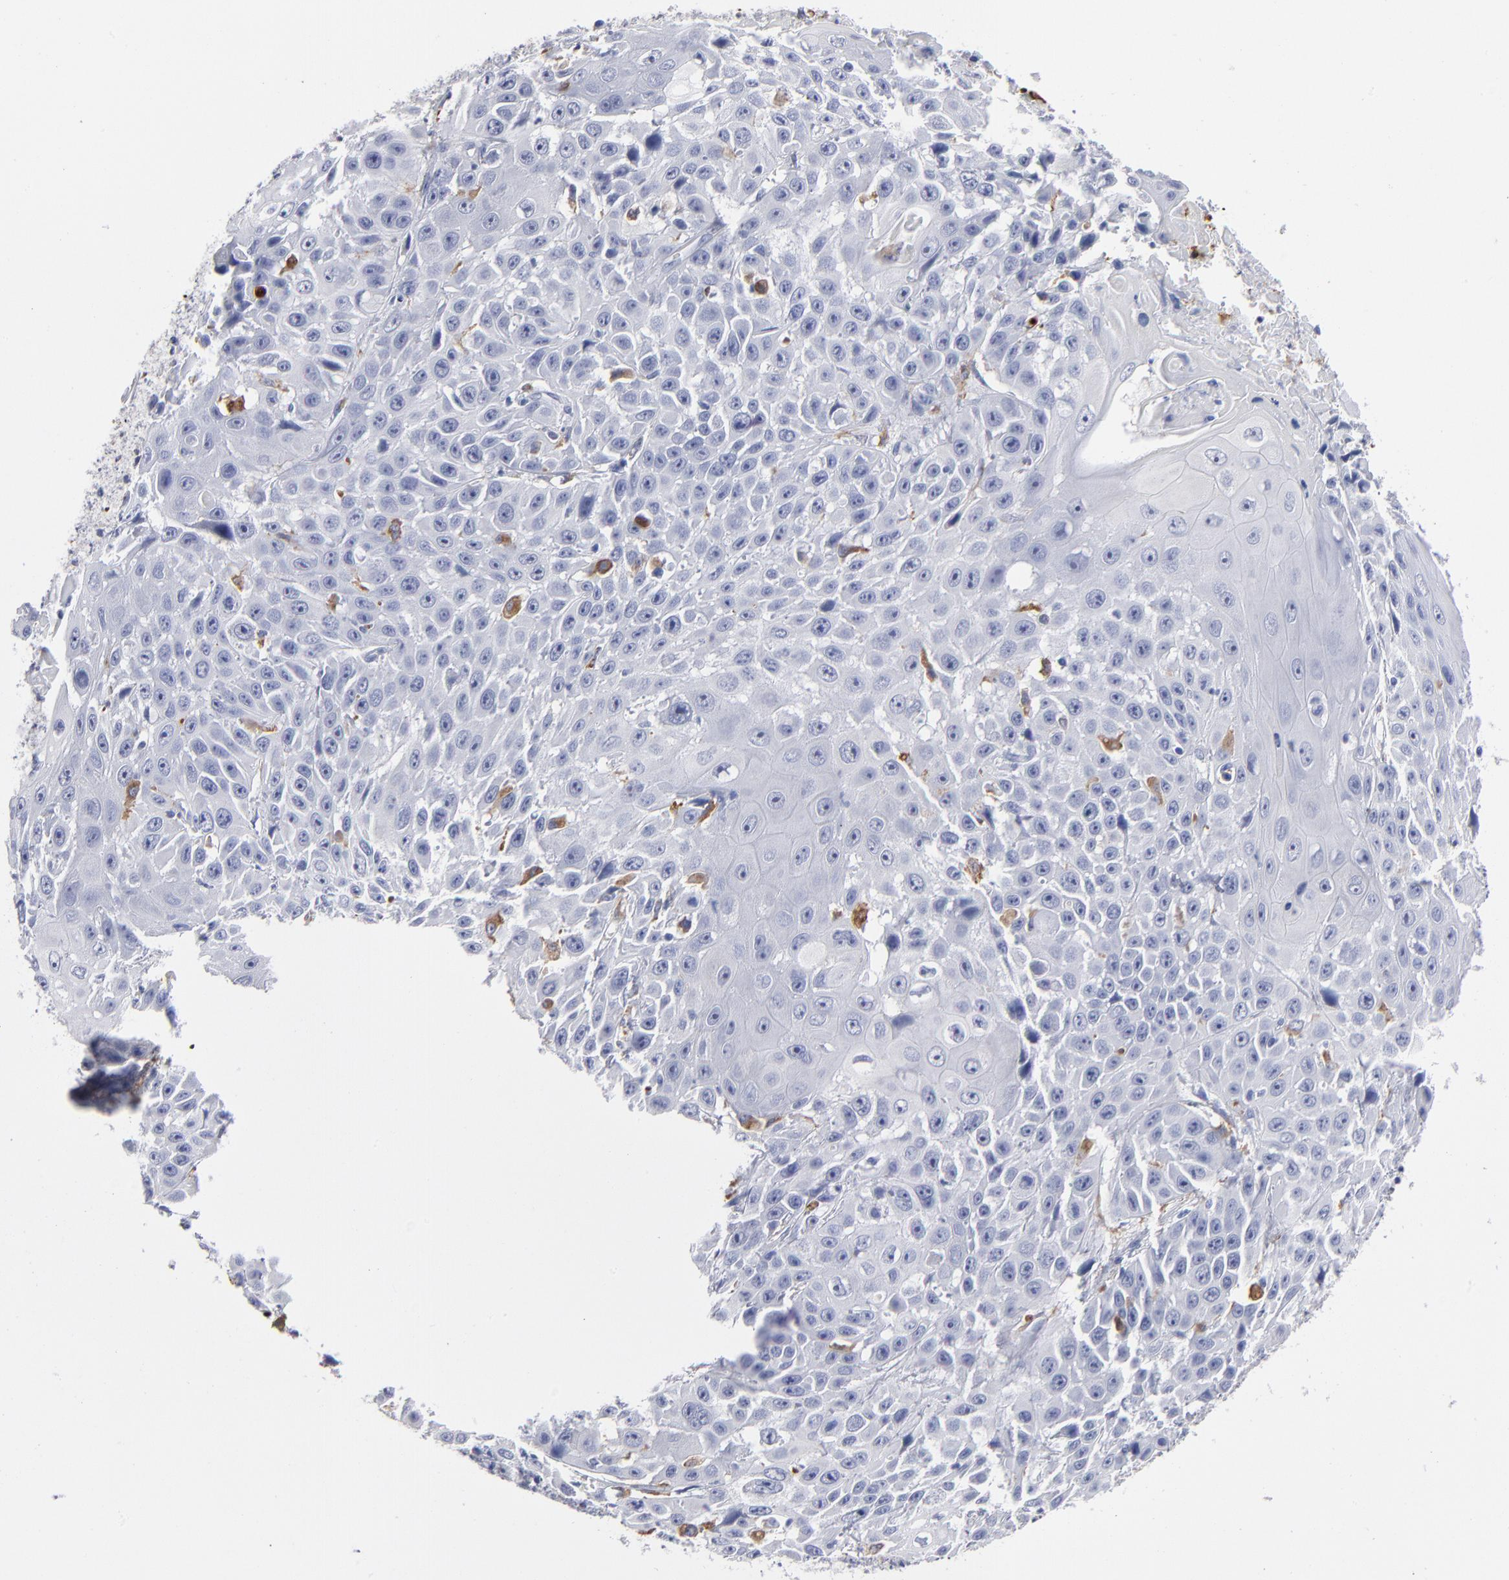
{"staining": {"intensity": "negative", "quantity": "none", "location": "none"}, "tissue": "cervical cancer", "cell_type": "Tumor cells", "image_type": "cancer", "snomed": [{"axis": "morphology", "description": "Squamous cell carcinoma, NOS"}, {"axis": "topography", "description": "Cervix"}], "caption": "This is a photomicrograph of immunohistochemistry (IHC) staining of squamous cell carcinoma (cervical), which shows no expression in tumor cells.", "gene": "CD180", "patient": {"sex": "female", "age": 39}}